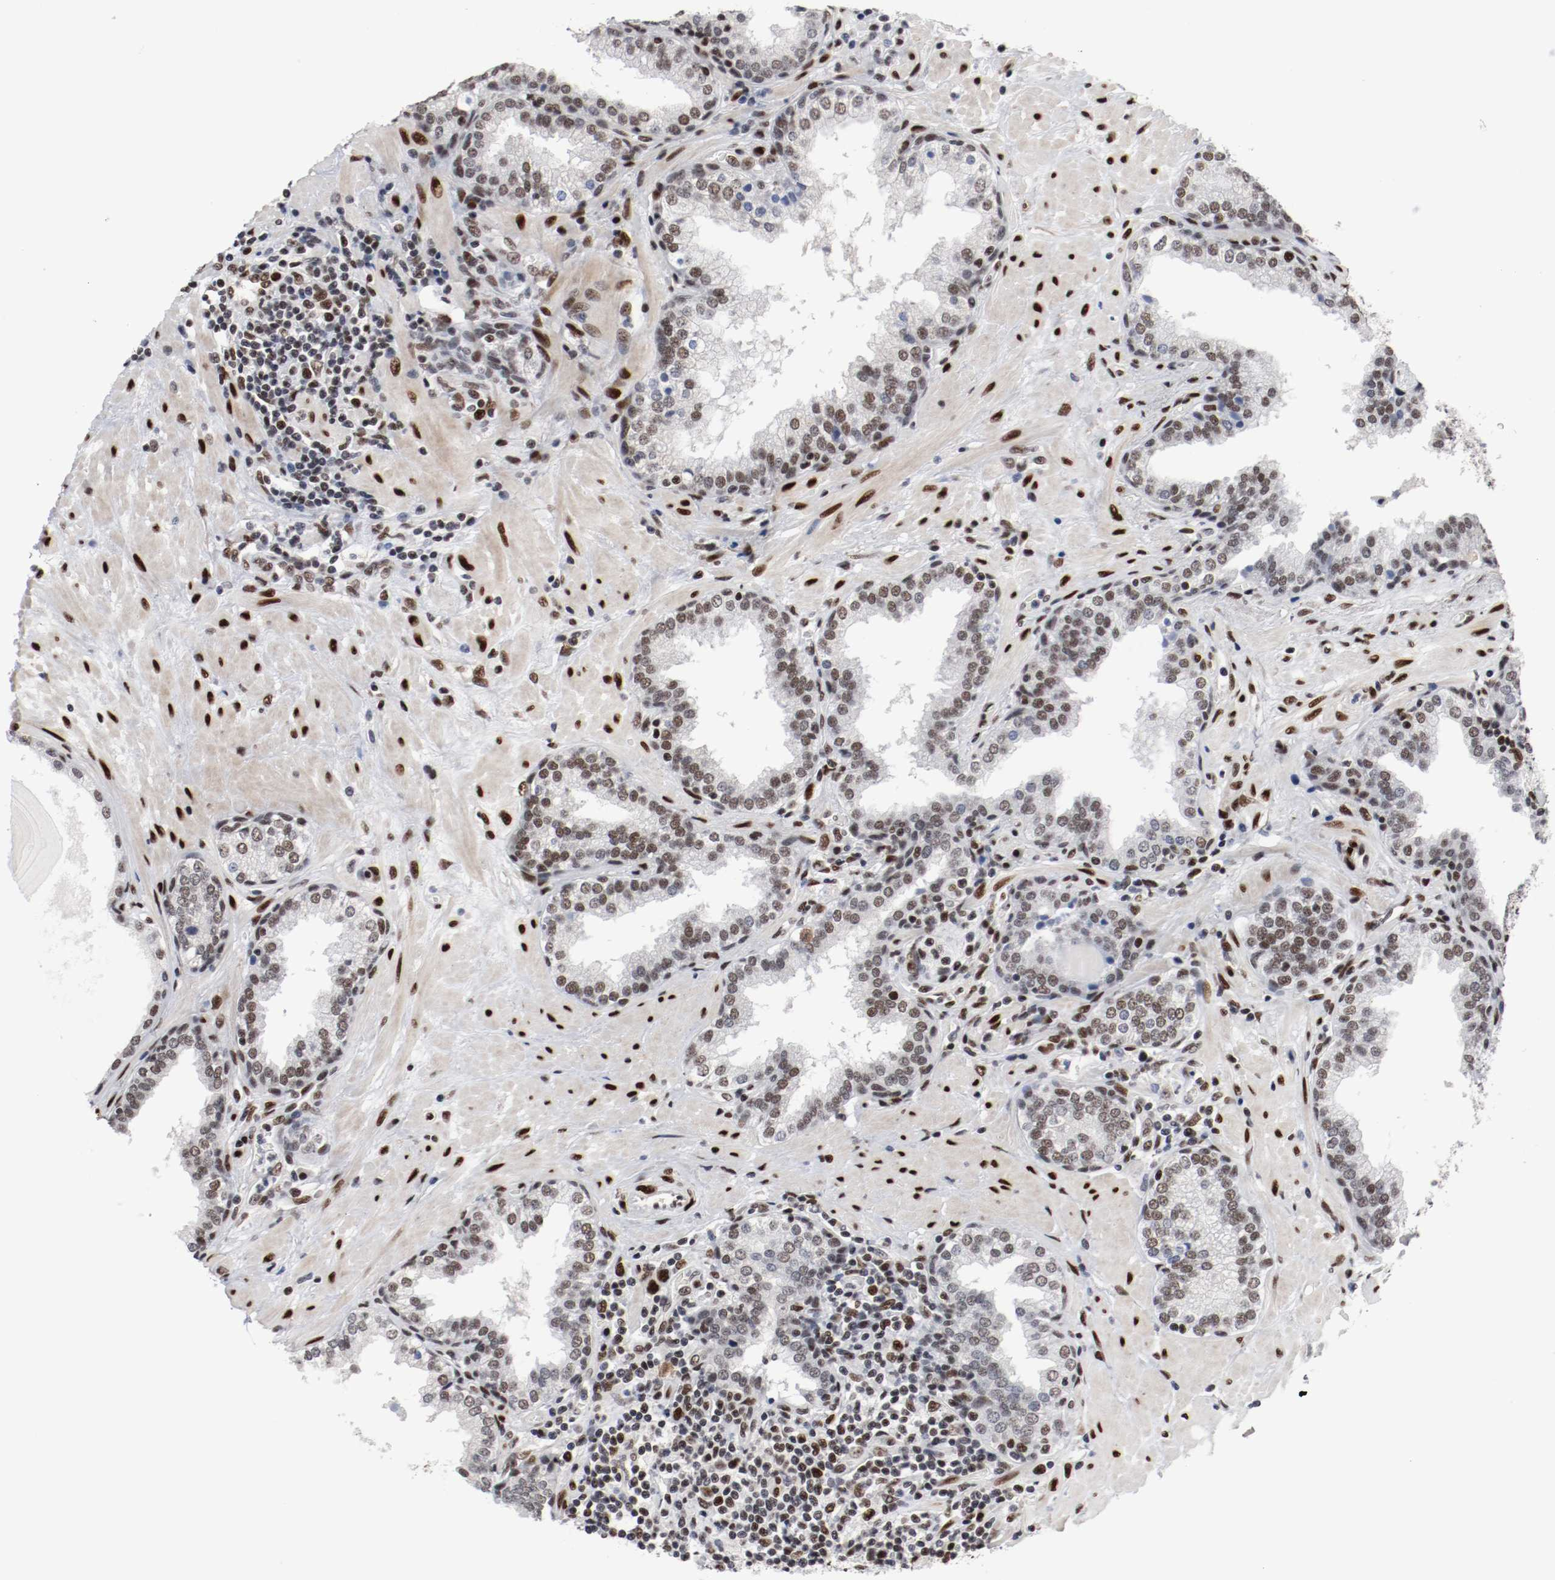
{"staining": {"intensity": "moderate", "quantity": ">75%", "location": "nuclear"}, "tissue": "prostate", "cell_type": "Glandular cells", "image_type": "normal", "snomed": [{"axis": "morphology", "description": "Normal tissue, NOS"}, {"axis": "topography", "description": "Prostate"}], "caption": "Prostate stained for a protein reveals moderate nuclear positivity in glandular cells. (DAB IHC, brown staining for protein, blue staining for nuclei).", "gene": "MEF2D", "patient": {"sex": "male", "age": 51}}